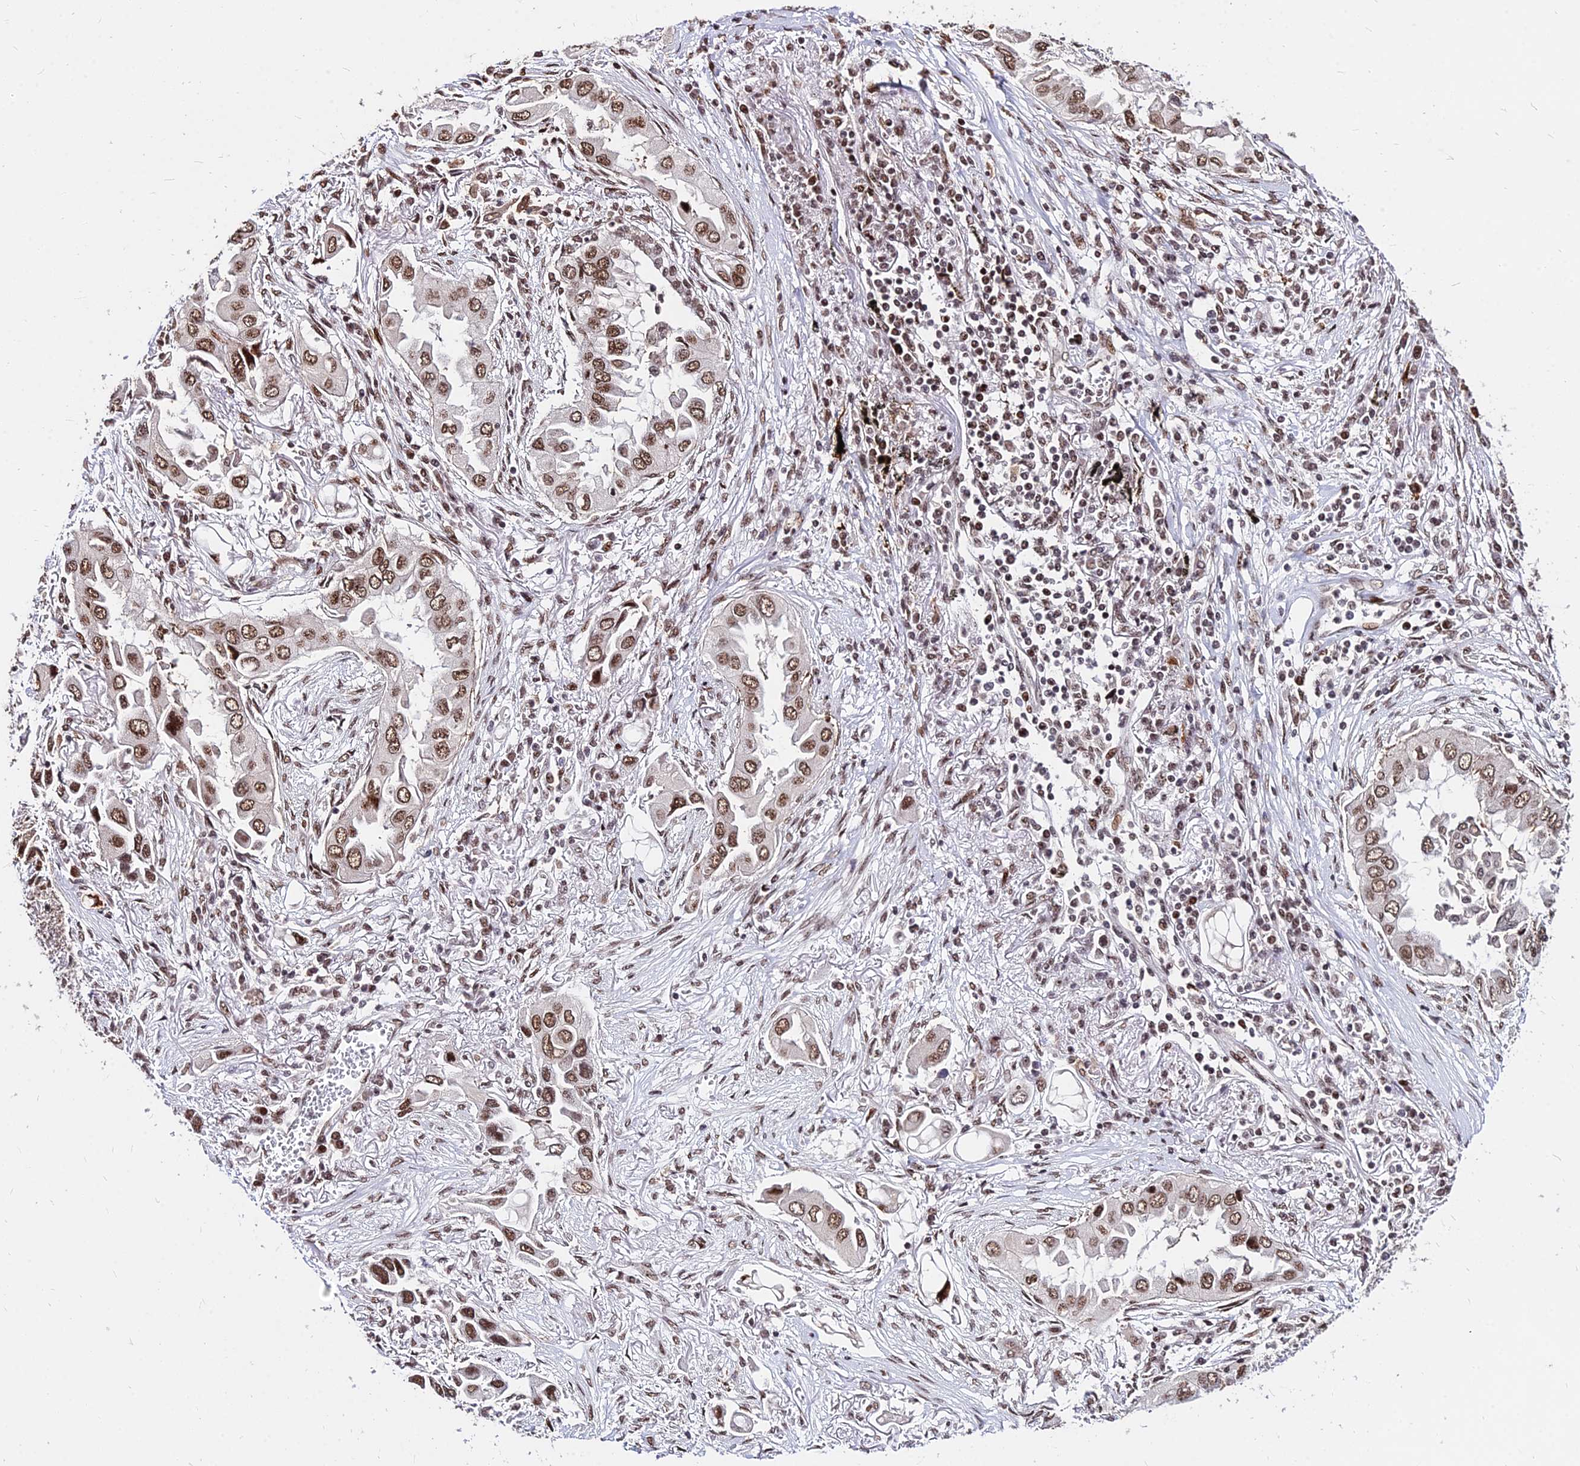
{"staining": {"intensity": "moderate", "quantity": ">75%", "location": "nuclear"}, "tissue": "lung cancer", "cell_type": "Tumor cells", "image_type": "cancer", "snomed": [{"axis": "morphology", "description": "Adenocarcinoma, NOS"}, {"axis": "topography", "description": "Lung"}], "caption": "About >75% of tumor cells in lung cancer (adenocarcinoma) display moderate nuclear protein expression as visualized by brown immunohistochemical staining.", "gene": "ZBED4", "patient": {"sex": "female", "age": 76}}